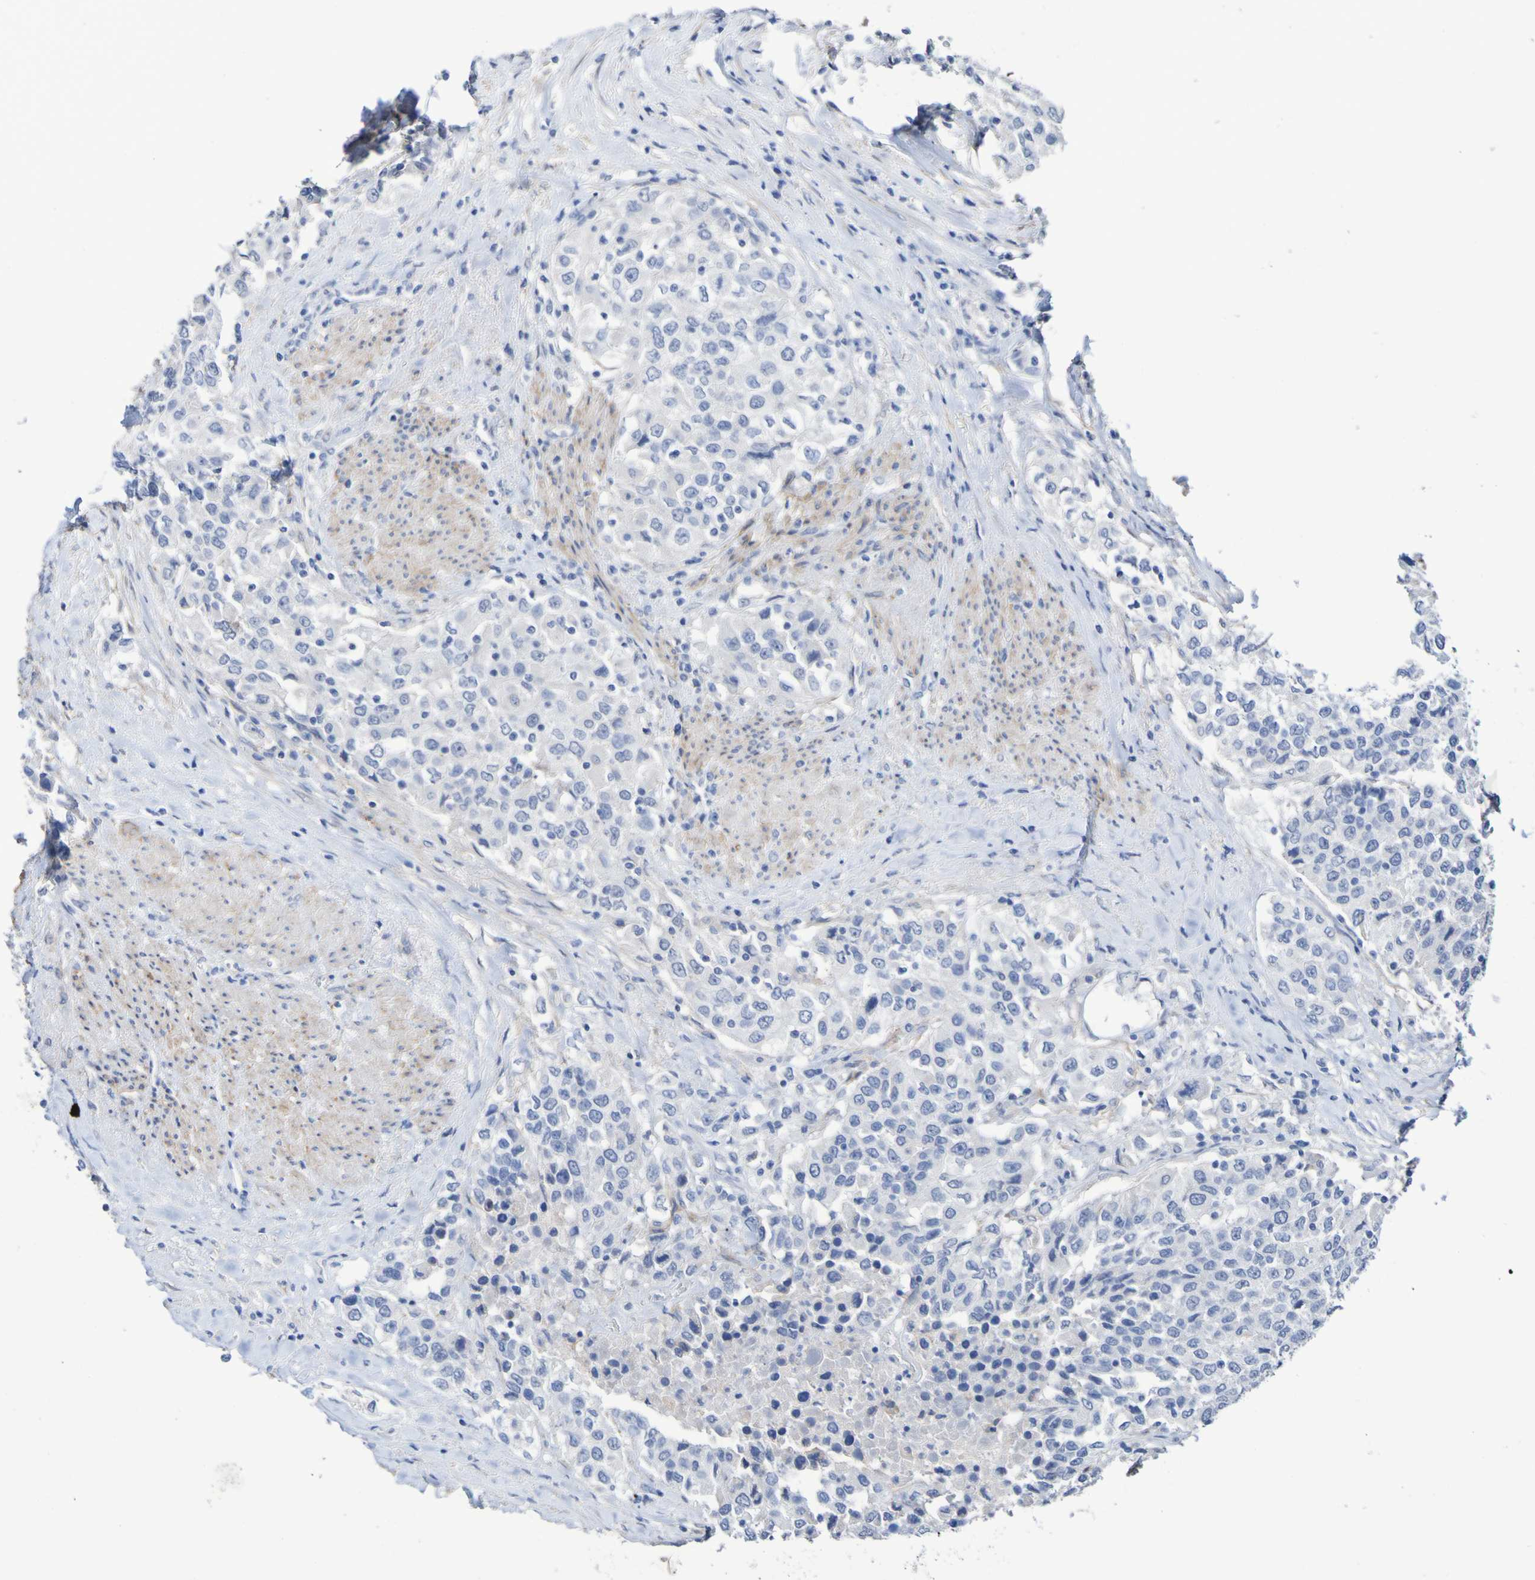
{"staining": {"intensity": "negative", "quantity": "none", "location": "none"}, "tissue": "urothelial cancer", "cell_type": "Tumor cells", "image_type": "cancer", "snomed": [{"axis": "morphology", "description": "Urothelial carcinoma, High grade"}, {"axis": "topography", "description": "Urinary bladder"}], "caption": "Immunohistochemistry of human urothelial cancer shows no expression in tumor cells.", "gene": "SGCB", "patient": {"sex": "female", "age": 80}}